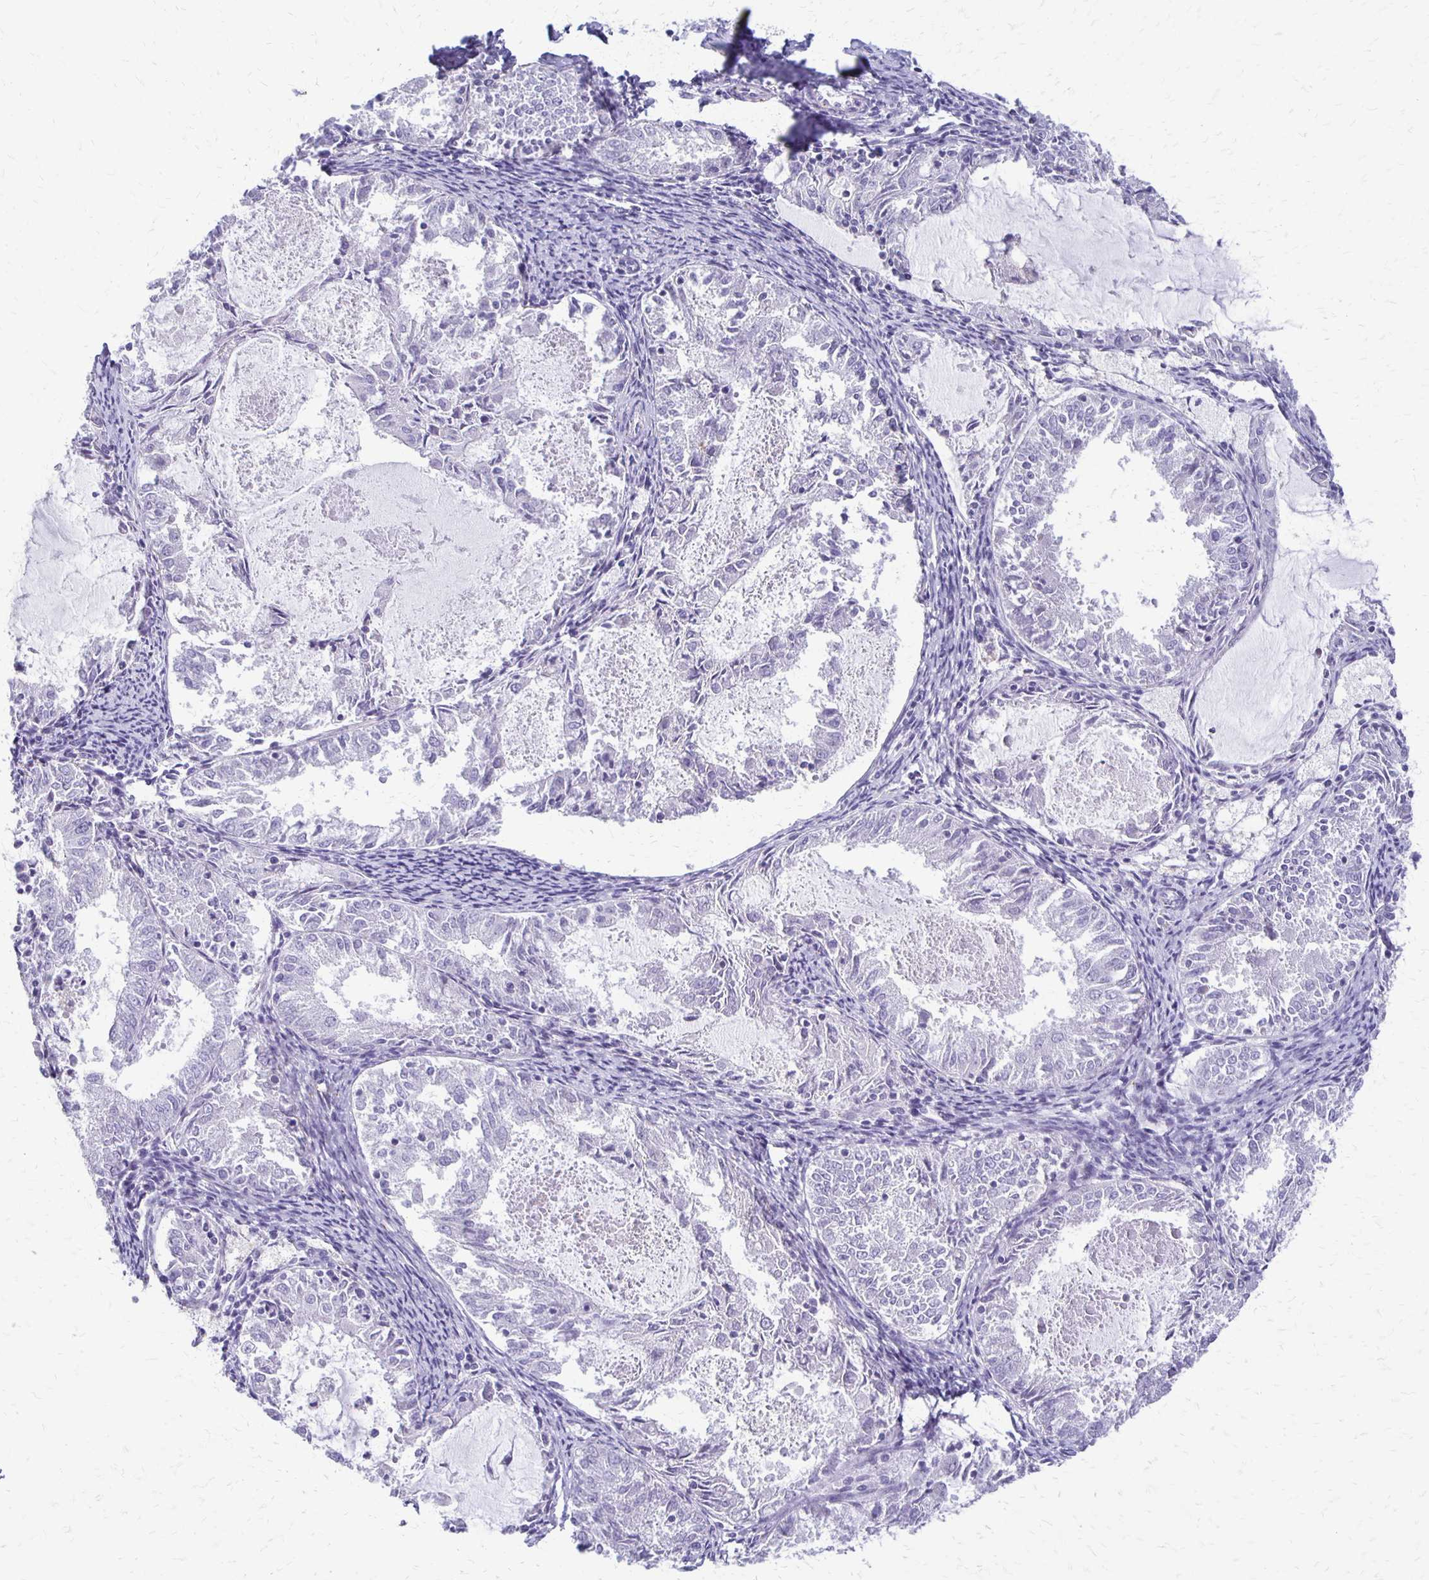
{"staining": {"intensity": "negative", "quantity": "none", "location": "none"}, "tissue": "endometrial cancer", "cell_type": "Tumor cells", "image_type": "cancer", "snomed": [{"axis": "morphology", "description": "Adenocarcinoma, NOS"}, {"axis": "topography", "description": "Endometrium"}], "caption": "Micrograph shows no protein positivity in tumor cells of endometrial adenocarcinoma tissue.", "gene": "RHOC", "patient": {"sex": "female", "age": 57}}